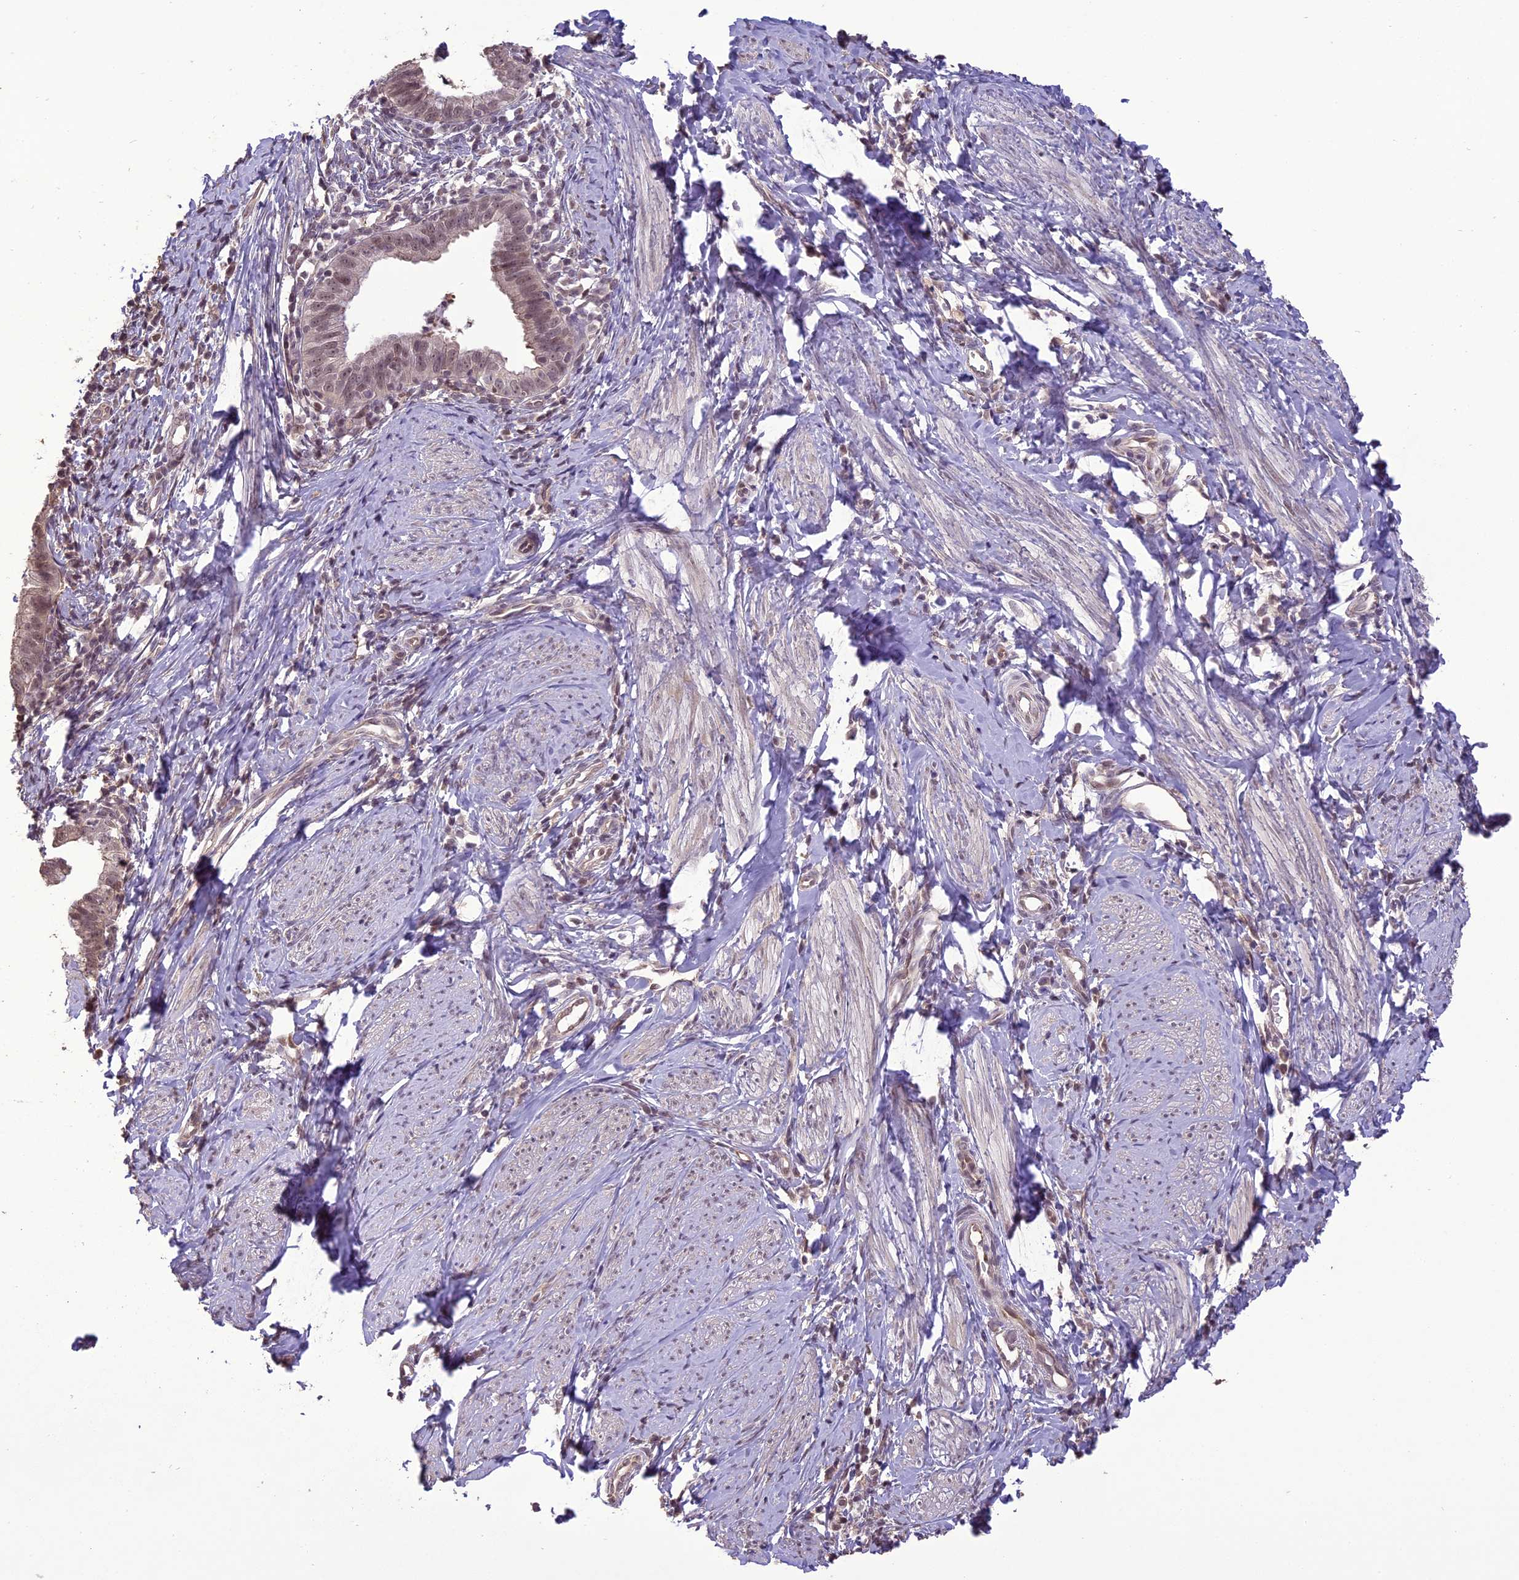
{"staining": {"intensity": "weak", "quantity": ">75%", "location": "nuclear"}, "tissue": "cervical cancer", "cell_type": "Tumor cells", "image_type": "cancer", "snomed": [{"axis": "morphology", "description": "Adenocarcinoma, NOS"}, {"axis": "topography", "description": "Cervix"}], "caption": "A low amount of weak nuclear expression is present in about >75% of tumor cells in adenocarcinoma (cervical) tissue. Nuclei are stained in blue.", "gene": "TIGD7", "patient": {"sex": "female", "age": 36}}